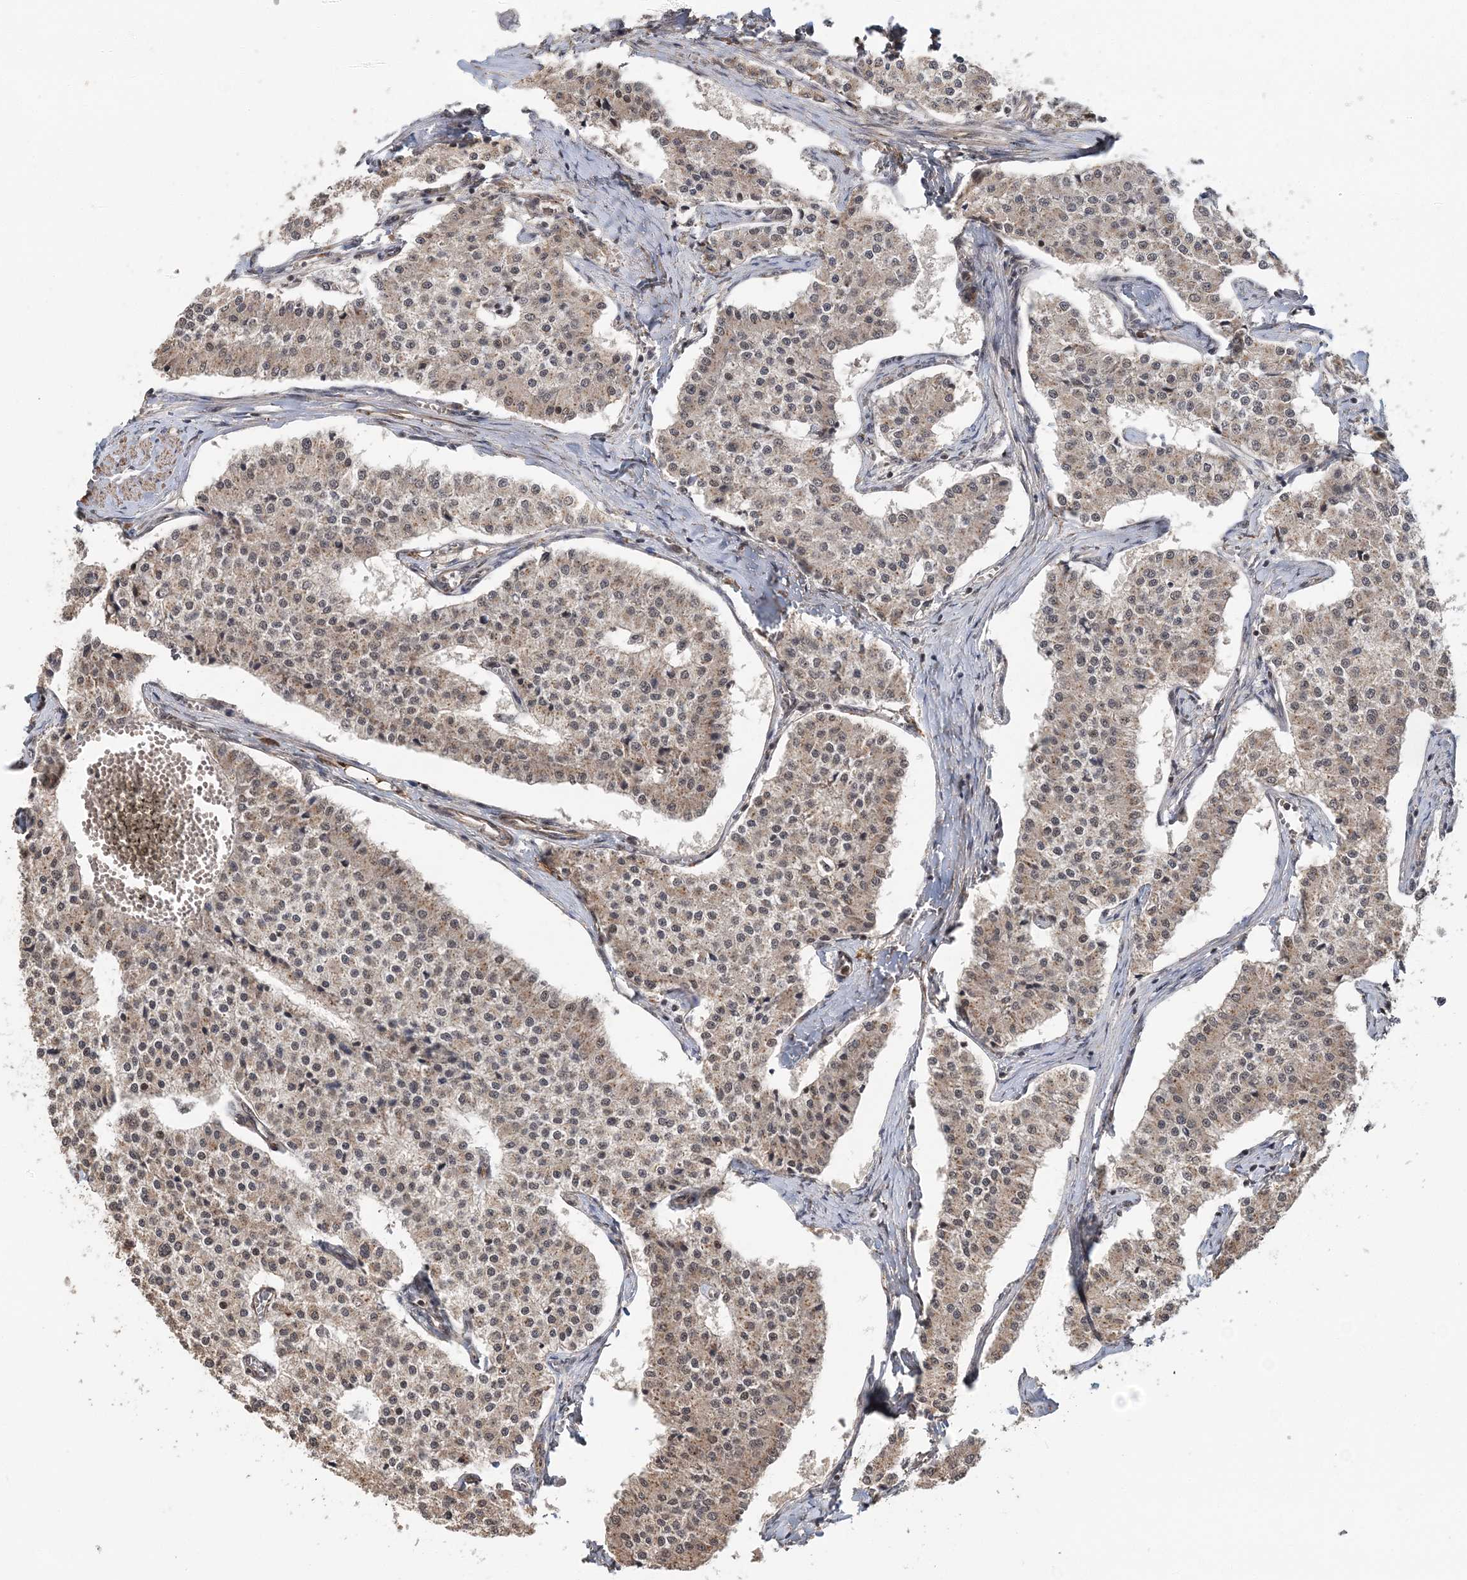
{"staining": {"intensity": "weak", "quantity": ">75%", "location": "cytoplasmic/membranous,nuclear"}, "tissue": "carcinoid", "cell_type": "Tumor cells", "image_type": "cancer", "snomed": [{"axis": "morphology", "description": "Carcinoid, malignant, NOS"}, {"axis": "topography", "description": "Colon"}], "caption": "This is an image of IHC staining of carcinoid, which shows weak expression in the cytoplasmic/membranous and nuclear of tumor cells.", "gene": "TSHZ2", "patient": {"sex": "female", "age": 52}}